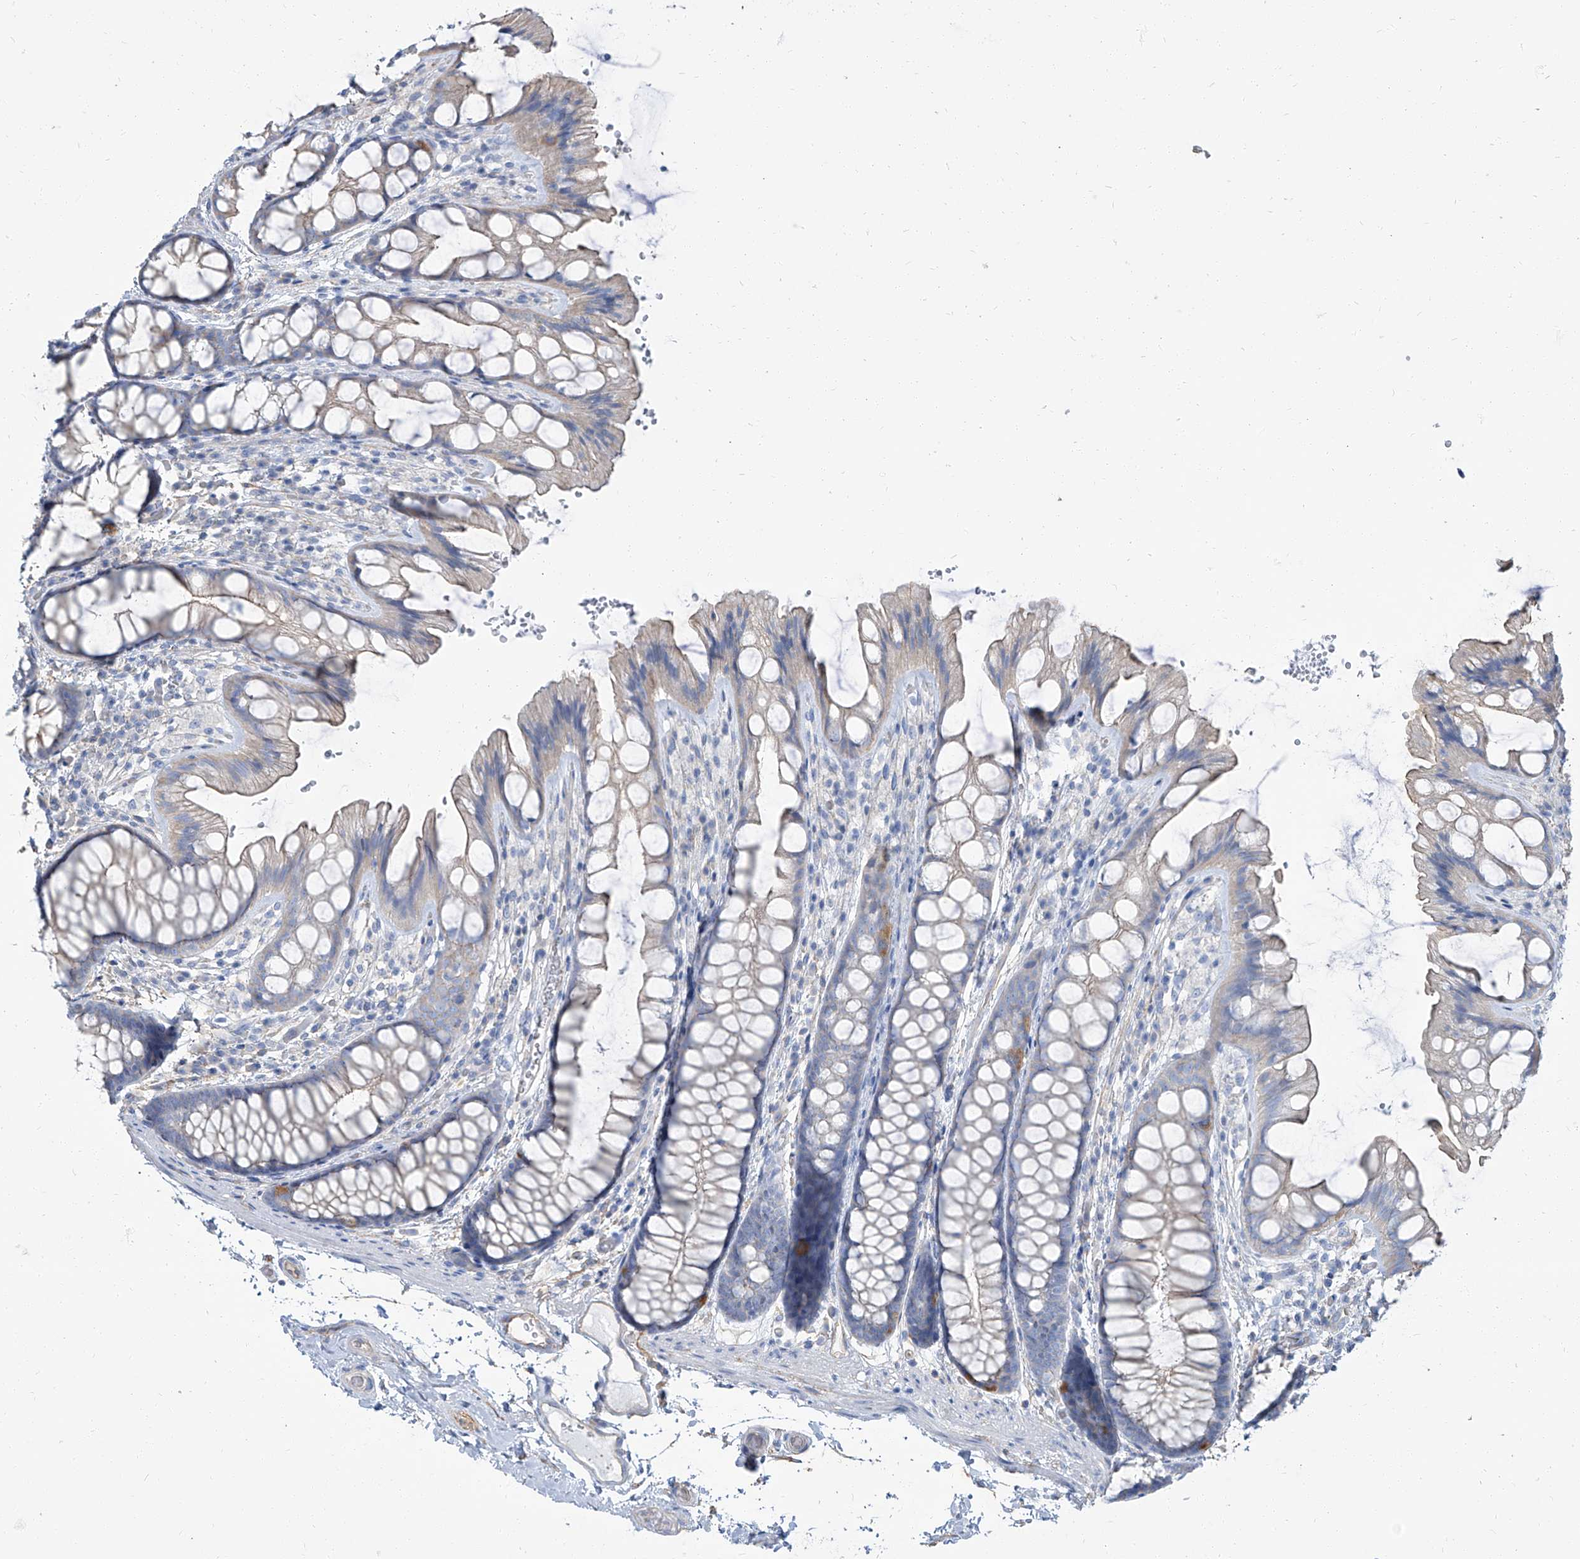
{"staining": {"intensity": "weak", "quantity": ">75%", "location": "cytoplasmic/membranous"}, "tissue": "colon", "cell_type": "Endothelial cells", "image_type": "normal", "snomed": [{"axis": "morphology", "description": "Normal tissue, NOS"}, {"axis": "topography", "description": "Colon"}], "caption": "This is a micrograph of immunohistochemistry staining of benign colon, which shows weak expression in the cytoplasmic/membranous of endothelial cells.", "gene": "TXLNB", "patient": {"sex": "male", "age": 47}}